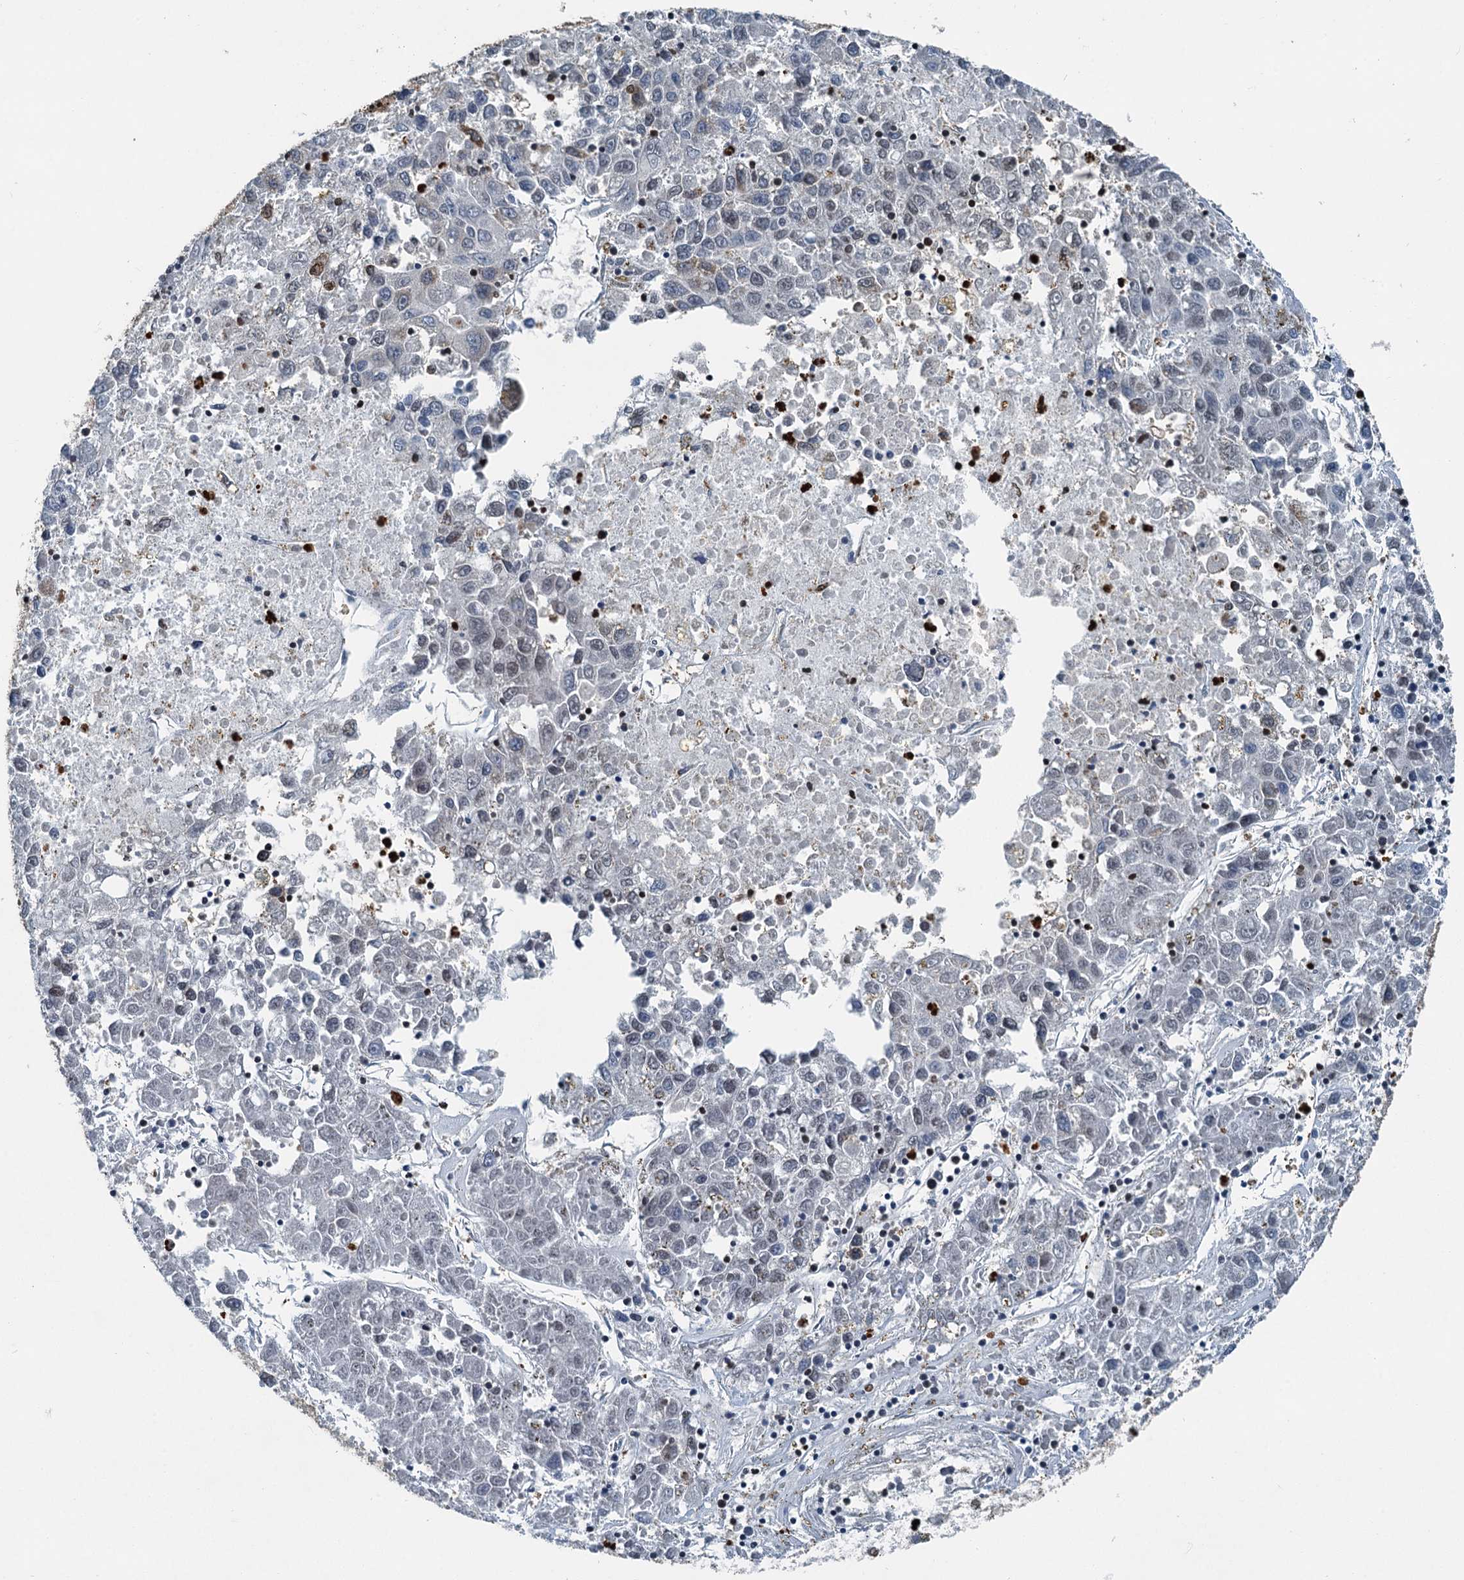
{"staining": {"intensity": "negative", "quantity": "none", "location": "none"}, "tissue": "liver cancer", "cell_type": "Tumor cells", "image_type": "cancer", "snomed": [{"axis": "morphology", "description": "Carcinoma, Hepatocellular, NOS"}, {"axis": "topography", "description": "Liver"}], "caption": "IHC micrograph of hepatocellular carcinoma (liver) stained for a protein (brown), which reveals no expression in tumor cells.", "gene": "GPI", "patient": {"sex": "male", "age": 49}}